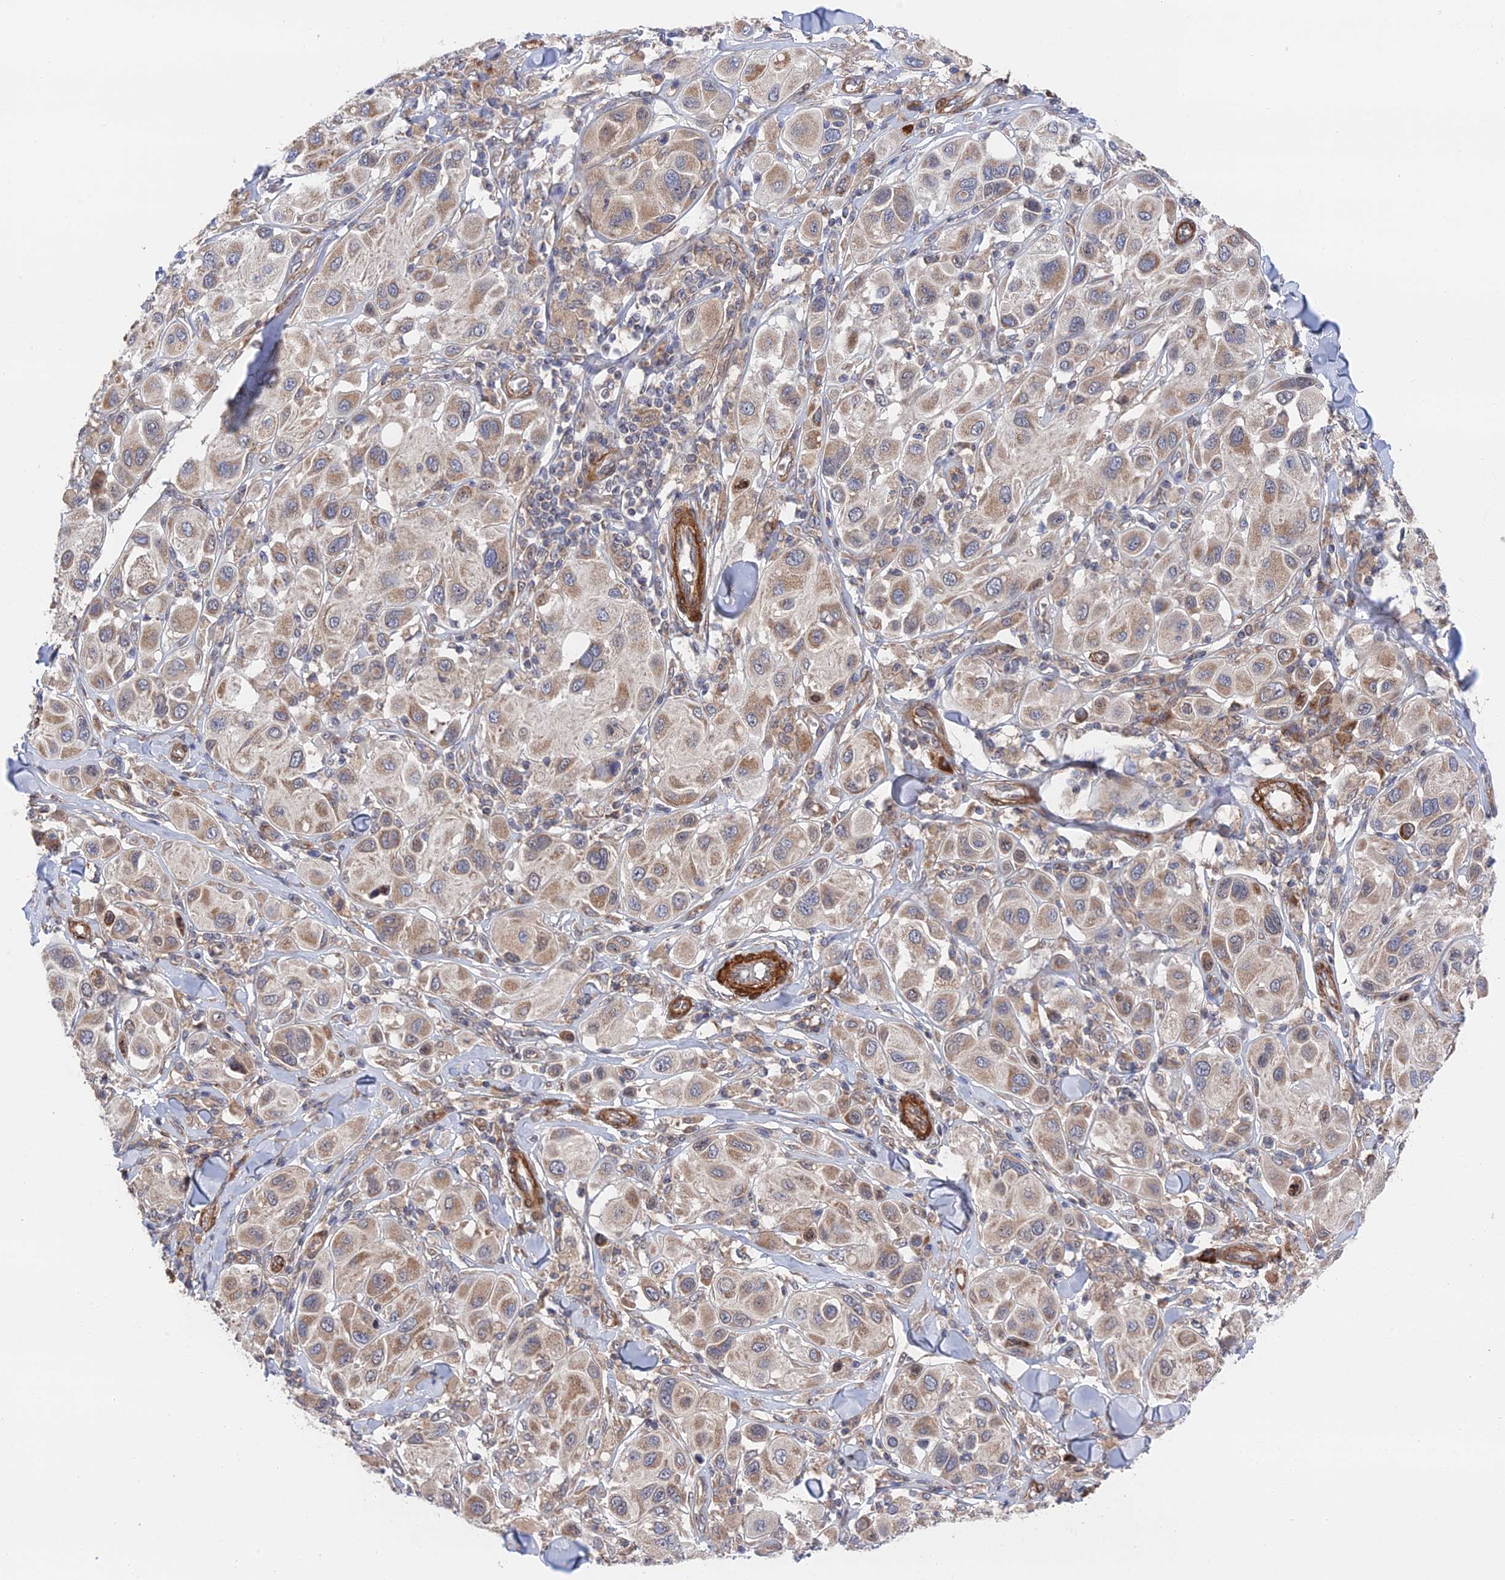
{"staining": {"intensity": "weak", "quantity": ">75%", "location": "cytoplasmic/membranous"}, "tissue": "melanoma", "cell_type": "Tumor cells", "image_type": "cancer", "snomed": [{"axis": "morphology", "description": "Malignant melanoma, Metastatic site"}, {"axis": "topography", "description": "Skin"}], "caption": "Human malignant melanoma (metastatic site) stained with a protein marker demonstrates weak staining in tumor cells.", "gene": "ZNF320", "patient": {"sex": "male", "age": 41}}